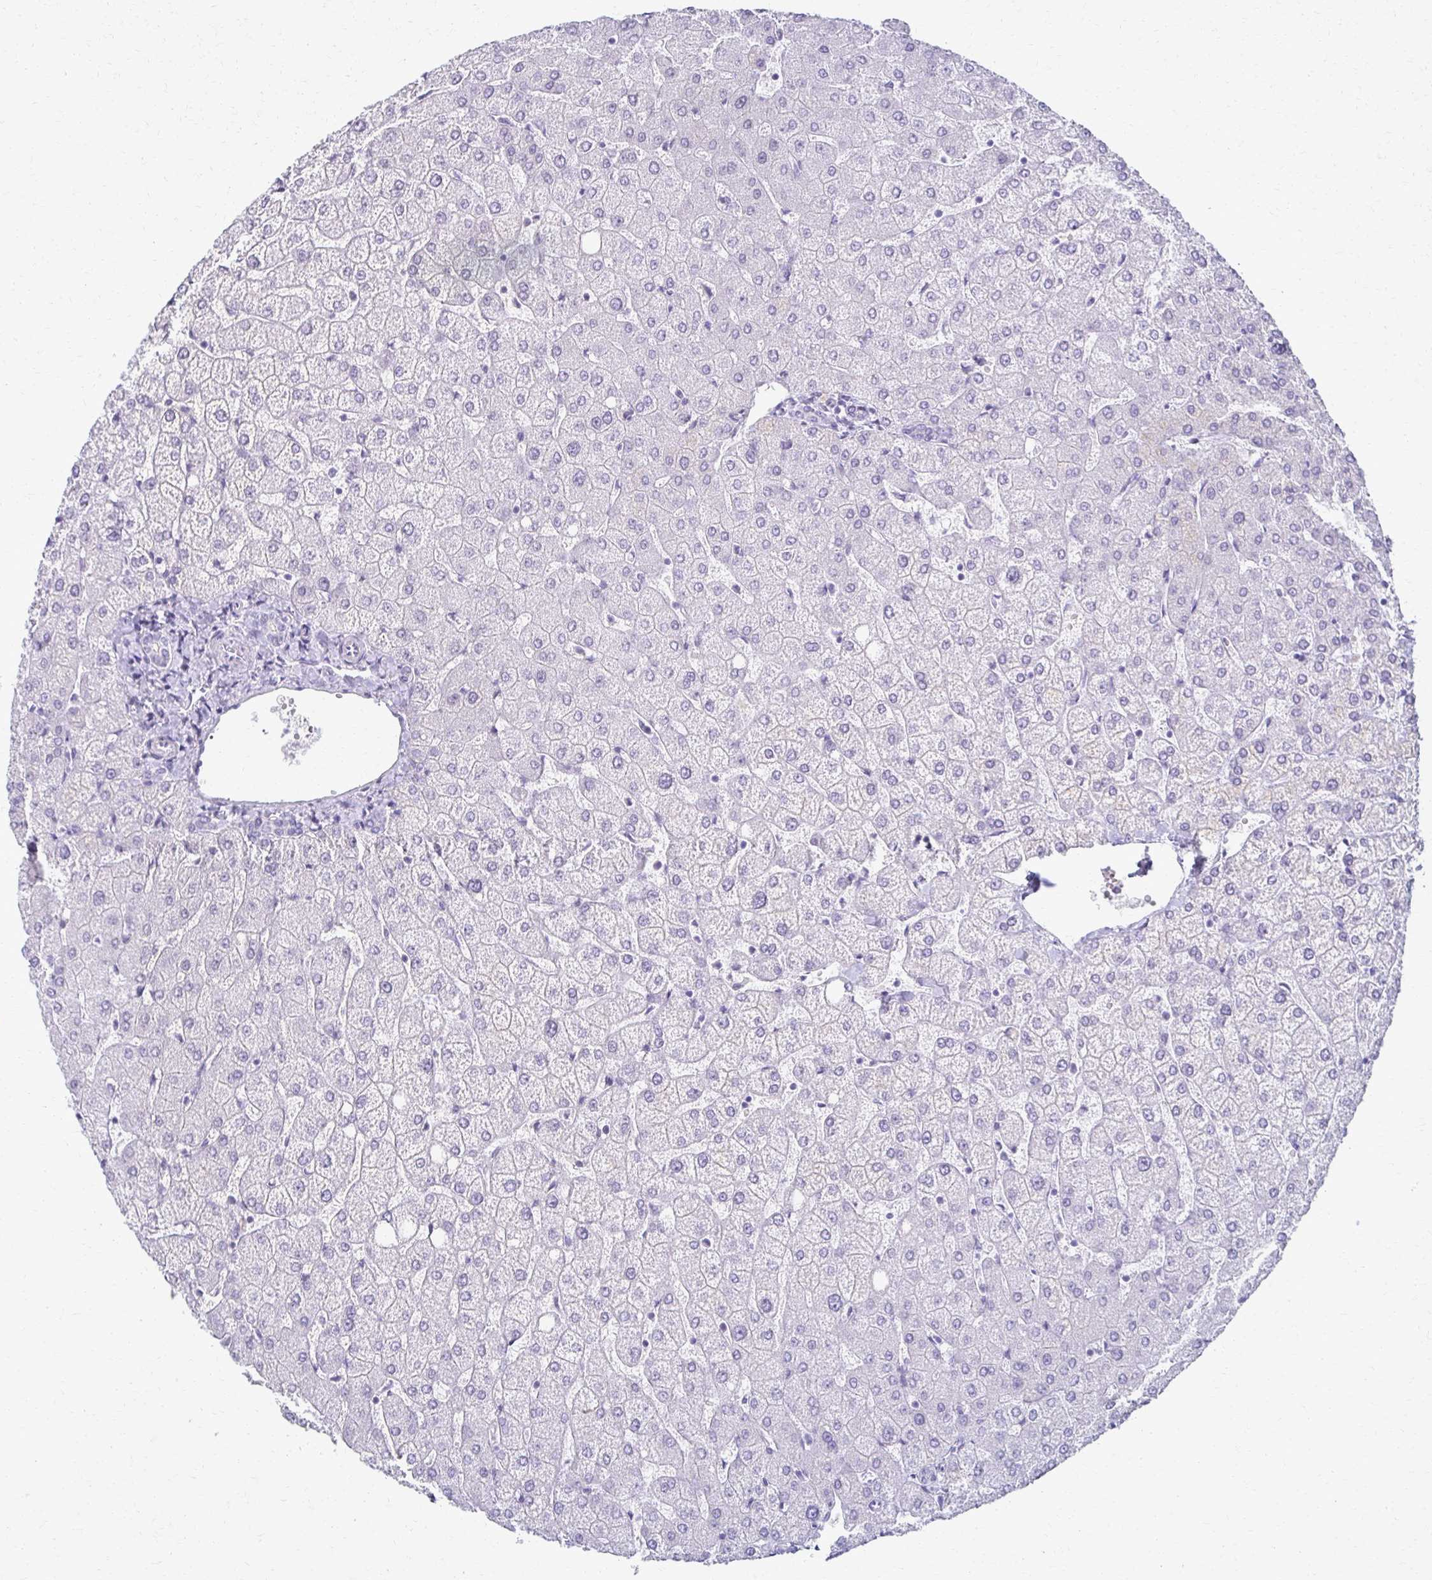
{"staining": {"intensity": "negative", "quantity": "none", "location": "none"}, "tissue": "liver", "cell_type": "Cholangiocytes", "image_type": "normal", "snomed": [{"axis": "morphology", "description": "Normal tissue, NOS"}, {"axis": "topography", "description": "Liver"}], "caption": "DAB (3,3'-diaminobenzidine) immunohistochemical staining of normal liver shows no significant positivity in cholangiocytes.", "gene": "MORC4", "patient": {"sex": "female", "age": 54}}